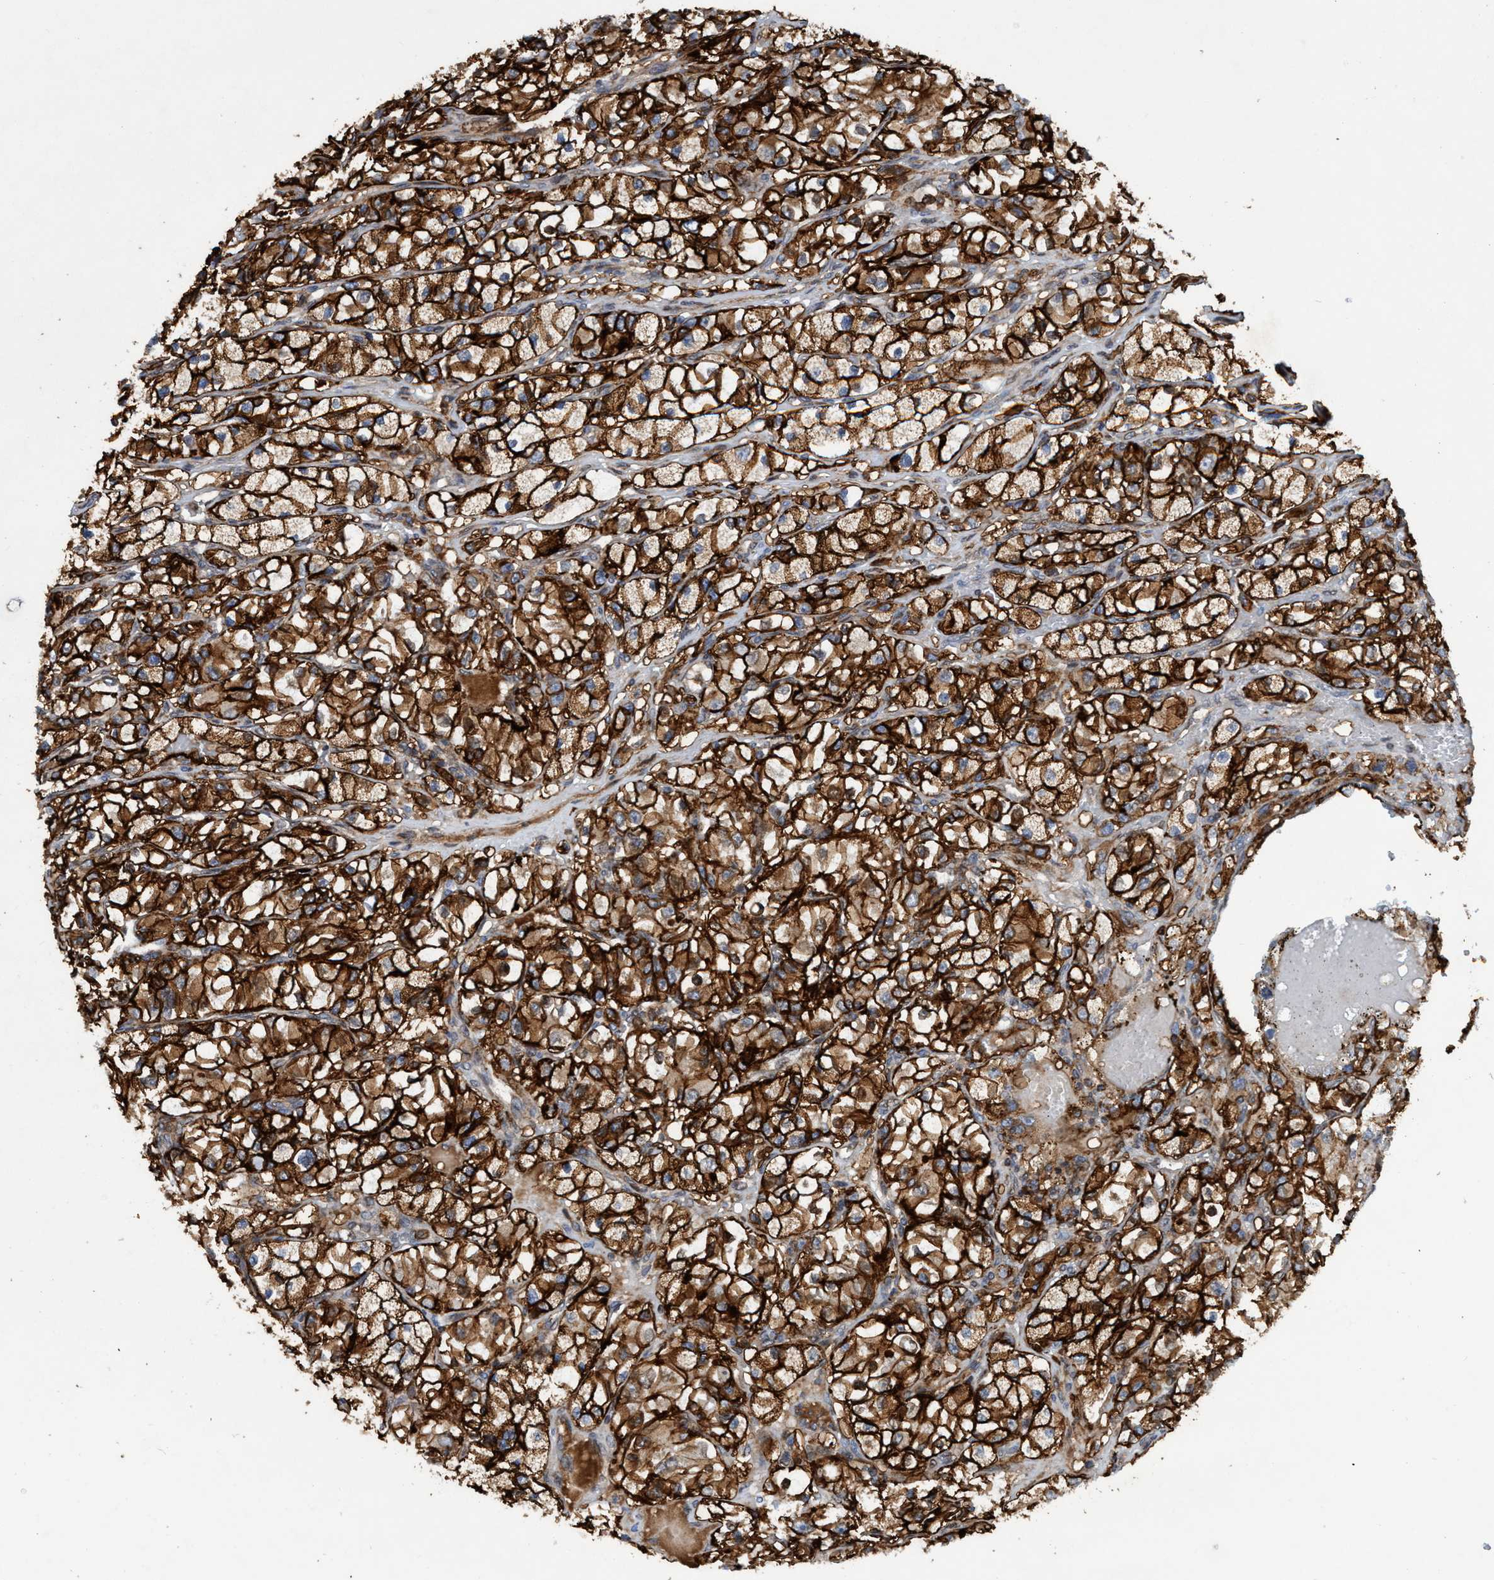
{"staining": {"intensity": "strong", "quantity": ">75%", "location": "cytoplasmic/membranous"}, "tissue": "renal cancer", "cell_type": "Tumor cells", "image_type": "cancer", "snomed": [{"axis": "morphology", "description": "Adenocarcinoma, NOS"}, {"axis": "topography", "description": "Kidney"}], "caption": "About >75% of tumor cells in human renal cancer exhibit strong cytoplasmic/membranous protein expression as visualized by brown immunohistochemical staining.", "gene": "SLC16A3", "patient": {"sex": "female", "age": 57}}